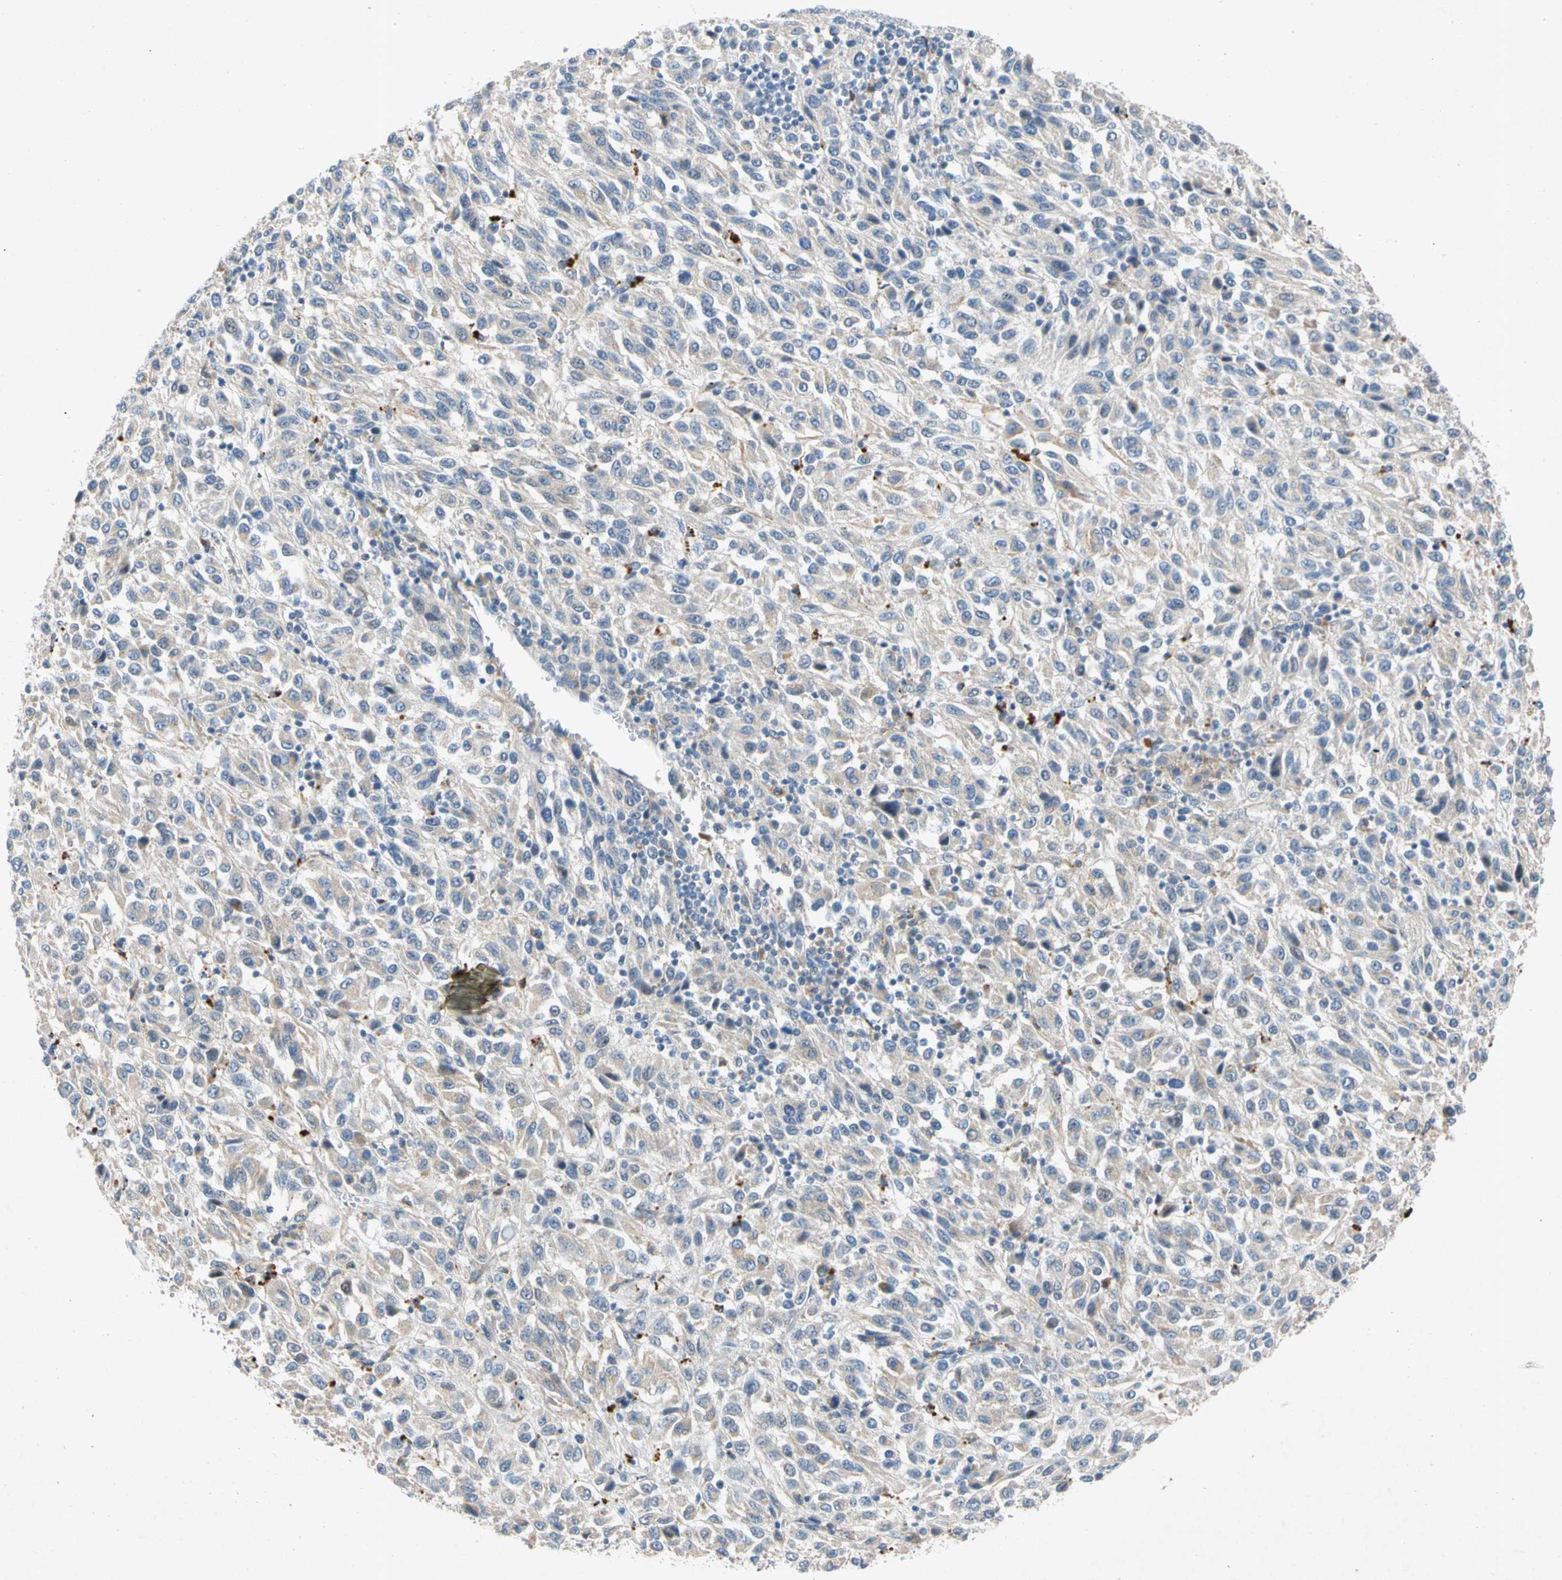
{"staining": {"intensity": "weak", "quantity": "<25%", "location": "cytoplasmic/membranous"}, "tissue": "melanoma", "cell_type": "Tumor cells", "image_type": "cancer", "snomed": [{"axis": "morphology", "description": "Malignant melanoma, Metastatic site"}, {"axis": "topography", "description": "Lung"}], "caption": "Protein analysis of melanoma demonstrates no significant expression in tumor cells. (Stains: DAB (3,3'-diaminobenzidine) immunohistochemistry (IHC) with hematoxylin counter stain, Microscopy: brightfield microscopy at high magnification).", "gene": "GASK1B", "patient": {"sex": "male", "age": 64}}